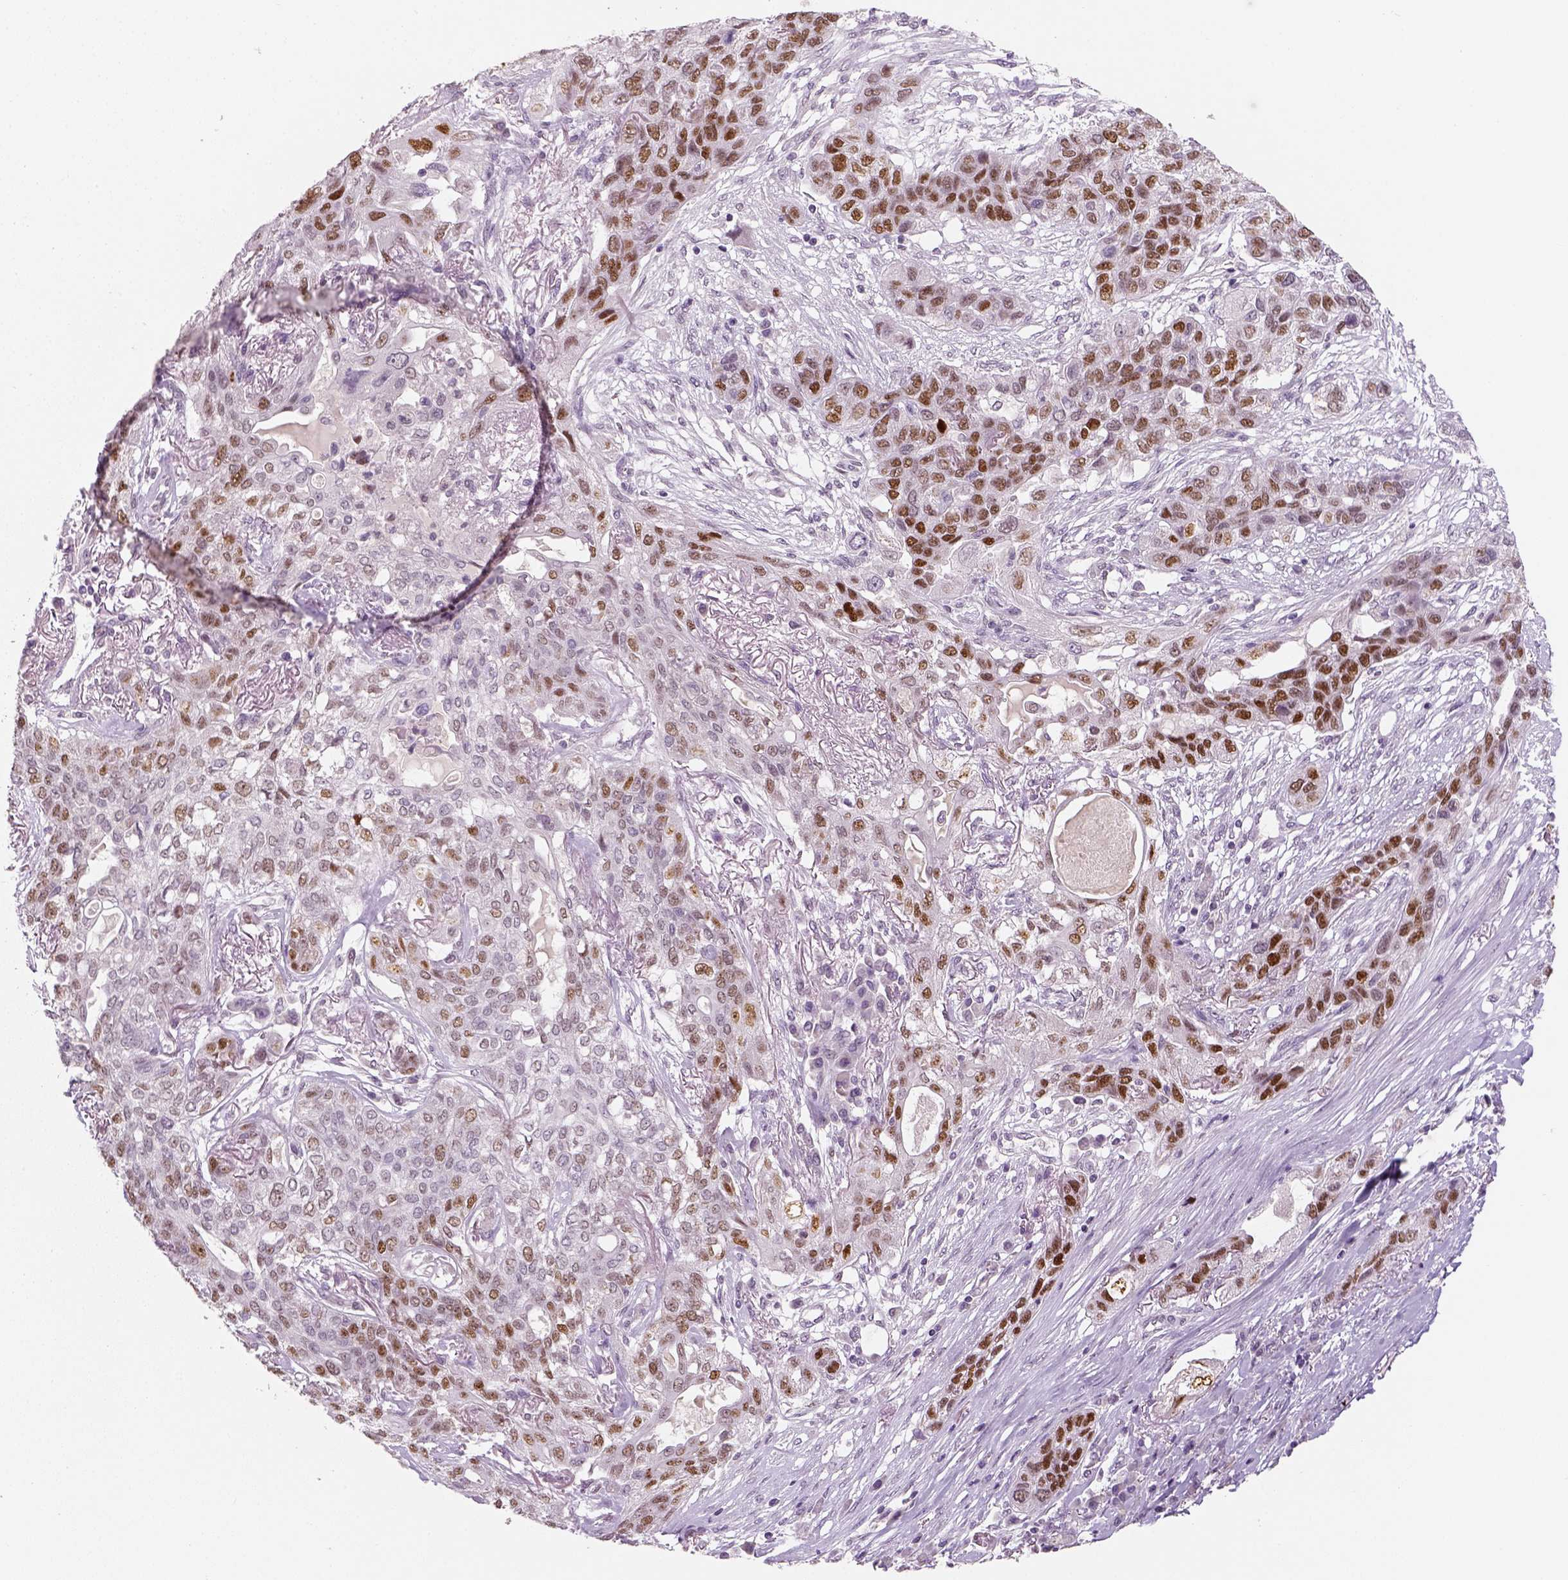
{"staining": {"intensity": "moderate", "quantity": ">75%", "location": "nuclear"}, "tissue": "lung cancer", "cell_type": "Tumor cells", "image_type": "cancer", "snomed": [{"axis": "morphology", "description": "Squamous cell carcinoma, NOS"}, {"axis": "topography", "description": "Lung"}], "caption": "Lung cancer stained for a protein (brown) exhibits moderate nuclear positive staining in approximately >75% of tumor cells.", "gene": "TP53", "patient": {"sex": "female", "age": 70}}